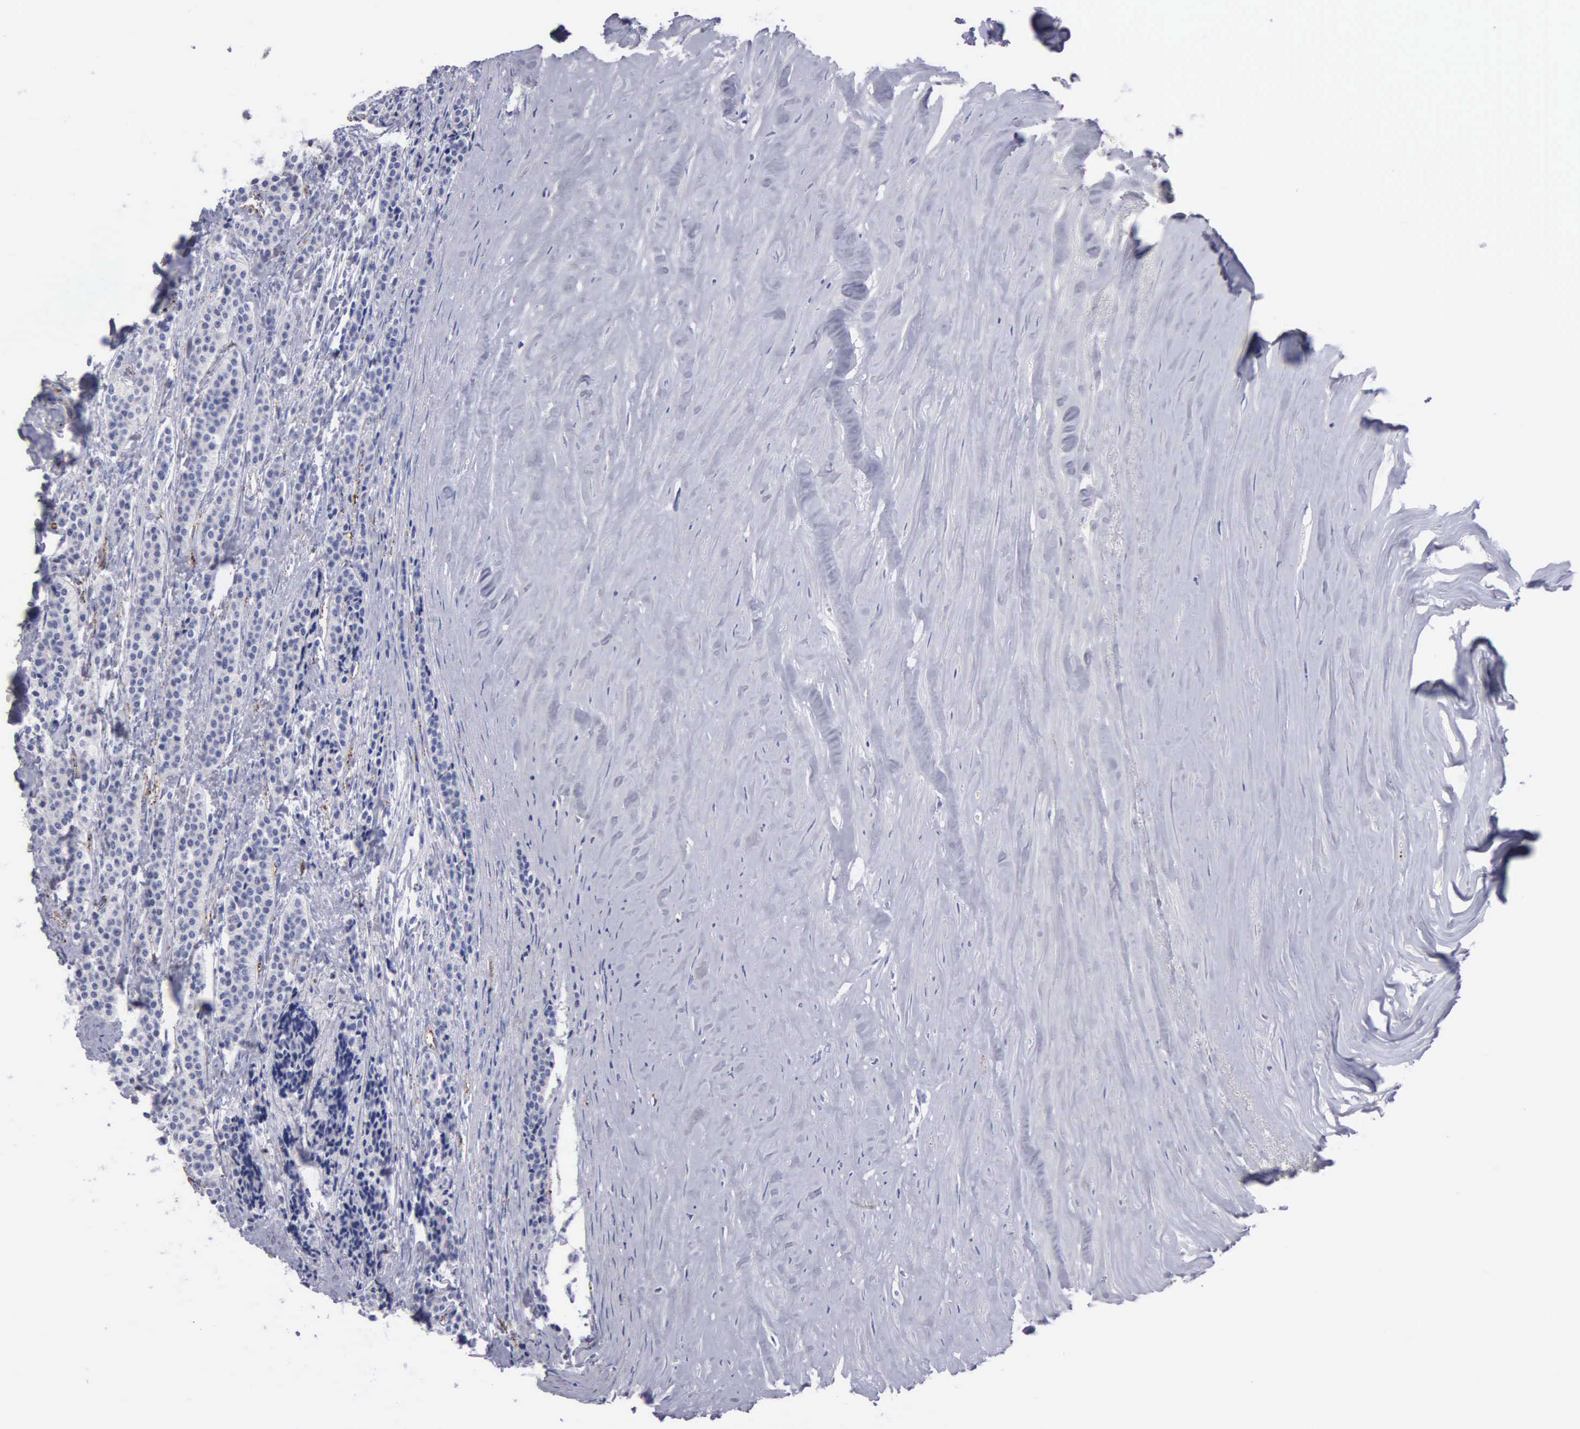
{"staining": {"intensity": "negative", "quantity": "none", "location": "none"}, "tissue": "carcinoid", "cell_type": "Tumor cells", "image_type": "cancer", "snomed": [{"axis": "morphology", "description": "Carcinoid, malignant, NOS"}, {"axis": "topography", "description": "Small intestine"}], "caption": "This image is of carcinoid (malignant) stained with immunohistochemistry to label a protein in brown with the nuclei are counter-stained blue. There is no expression in tumor cells.", "gene": "CTSL", "patient": {"sex": "male", "age": 63}}